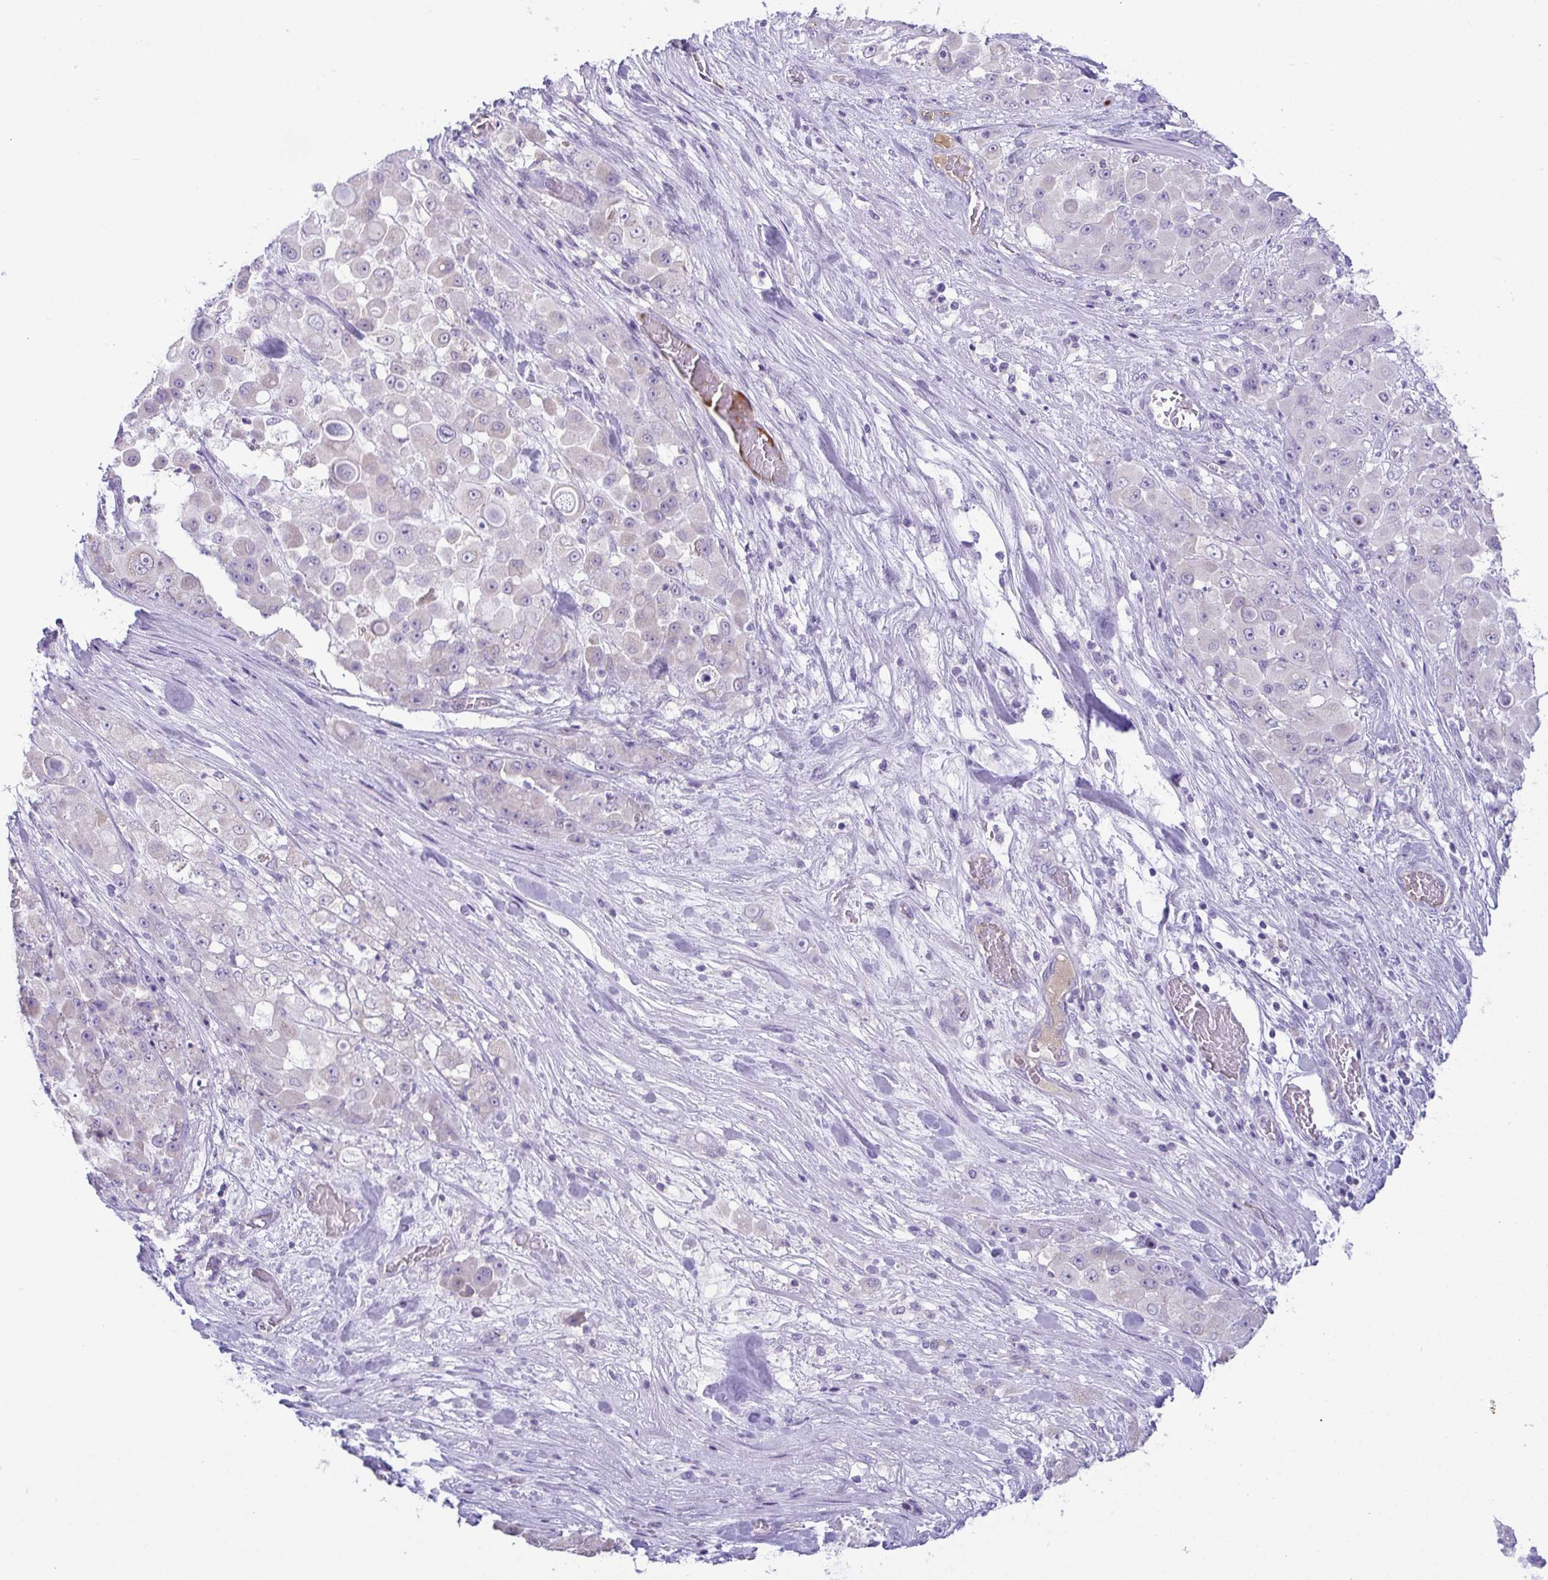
{"staining": {"intensity": "weak", "quantity": "<25%", "location": "cytoplasmic/membranous"}, "tissue": "stomach cancer", "cell_type": "Tumor cells", "image_type": "cancer", "snomed": [{"axis": "morphology", "description": "Adenocarcinoma, NOS"}, {"axis": "topography", "description": "Stomach"}], "caption": "The histopathology image reveals no significant staining in tumor cells of stomach cancer (adenocarcinoma). Brightfield microscopy of immunohistochemistry stained with DAB (brown) and hematoxylin (blue), captured at high magnification.", "gene": "PLA2G12B", "patient": {"sex": "female", "age": 76}}